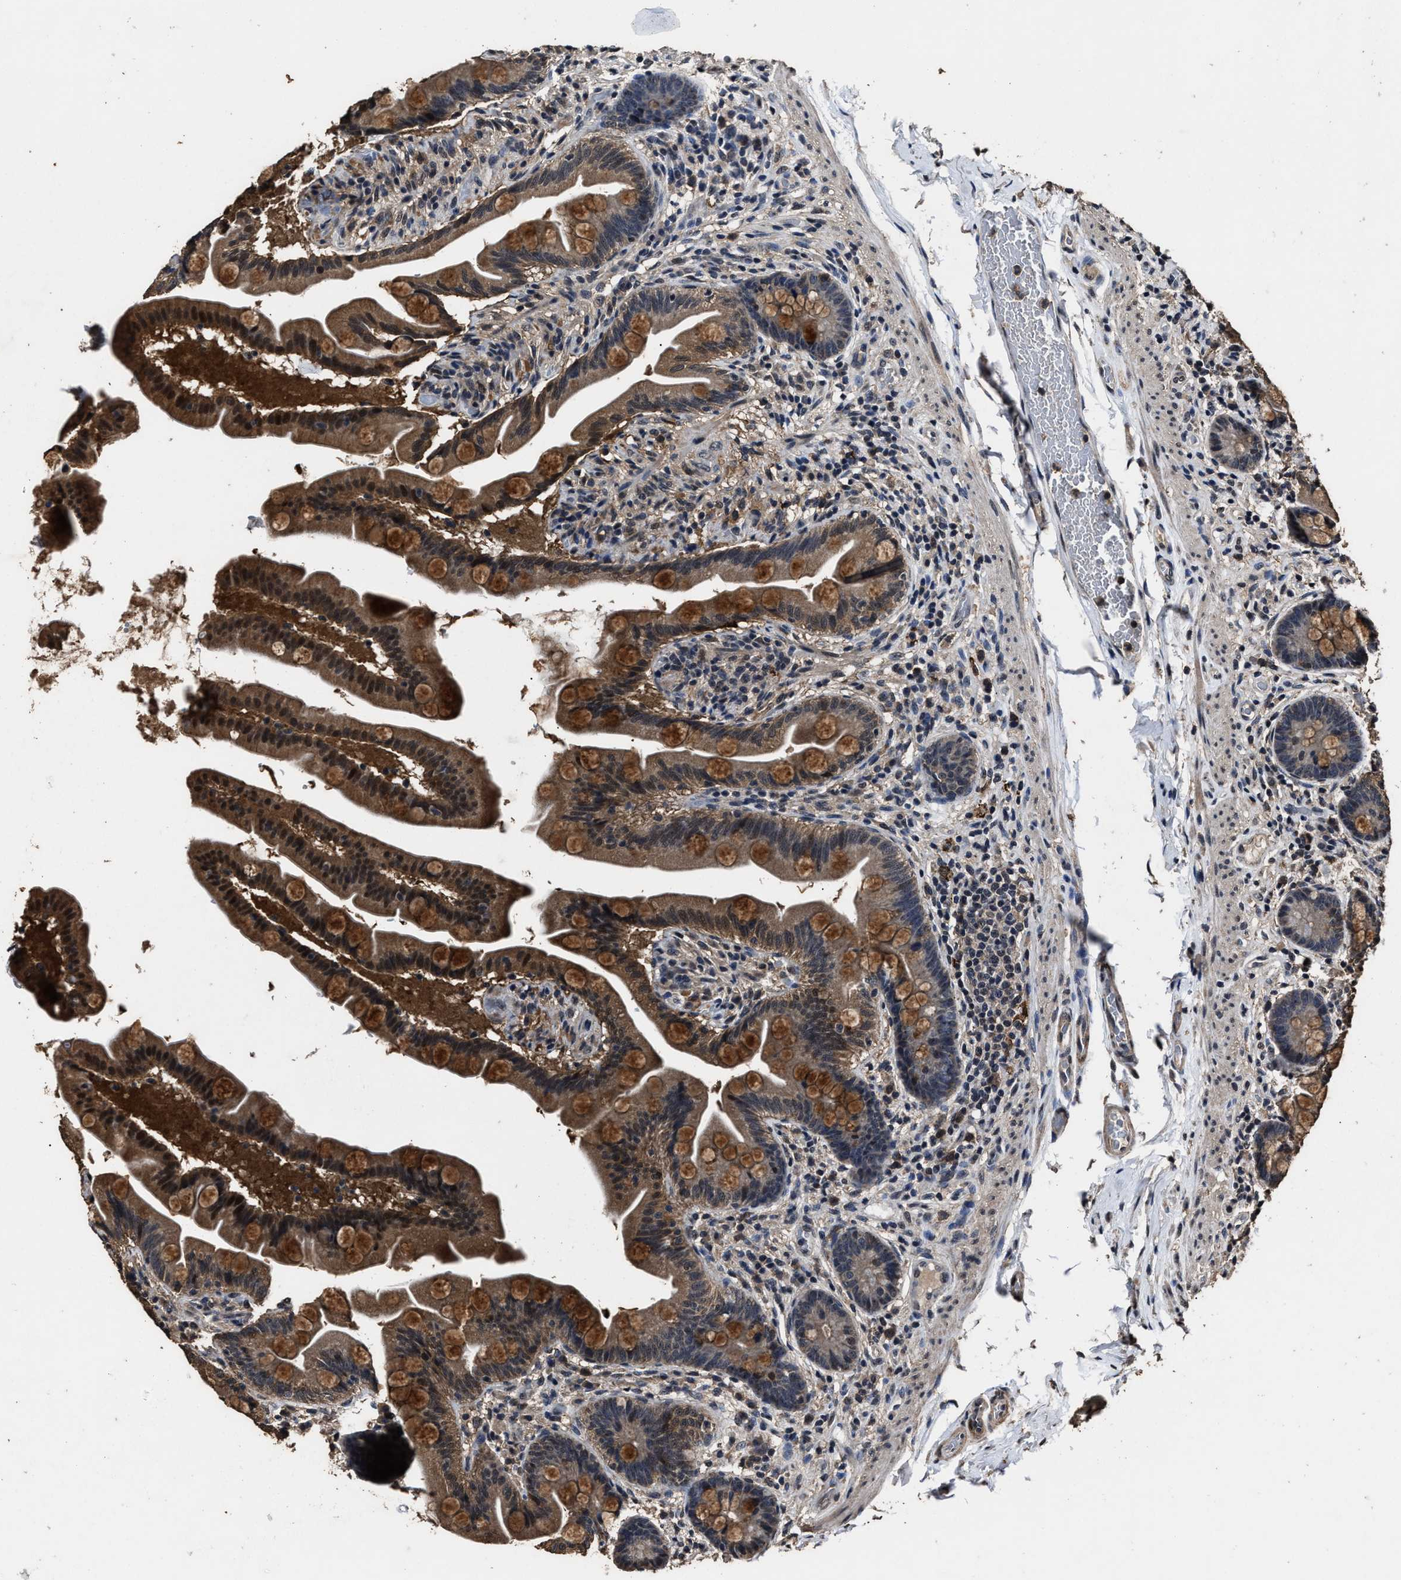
{"staining": {"intensity": "moderate", "quantity": ">75%", "location": "cytoplasmic/membranous"}, "tissue": "small intestine", "cell_type": "Glandular cells", "image_type": "normal", "snomed": [{"axis": "morphology", "description": "Normal tissue, NOS"}, {"axis": "topography", "description": "Small intestine"}], "caption": "Human small intestine stained with a brown dye demonstrates moderate cytoplasmic/membranous positive positivity in about >75% of glandular cells.", "gene": "RSBN1L", "patient": {"sex": "female", "age": 56}}